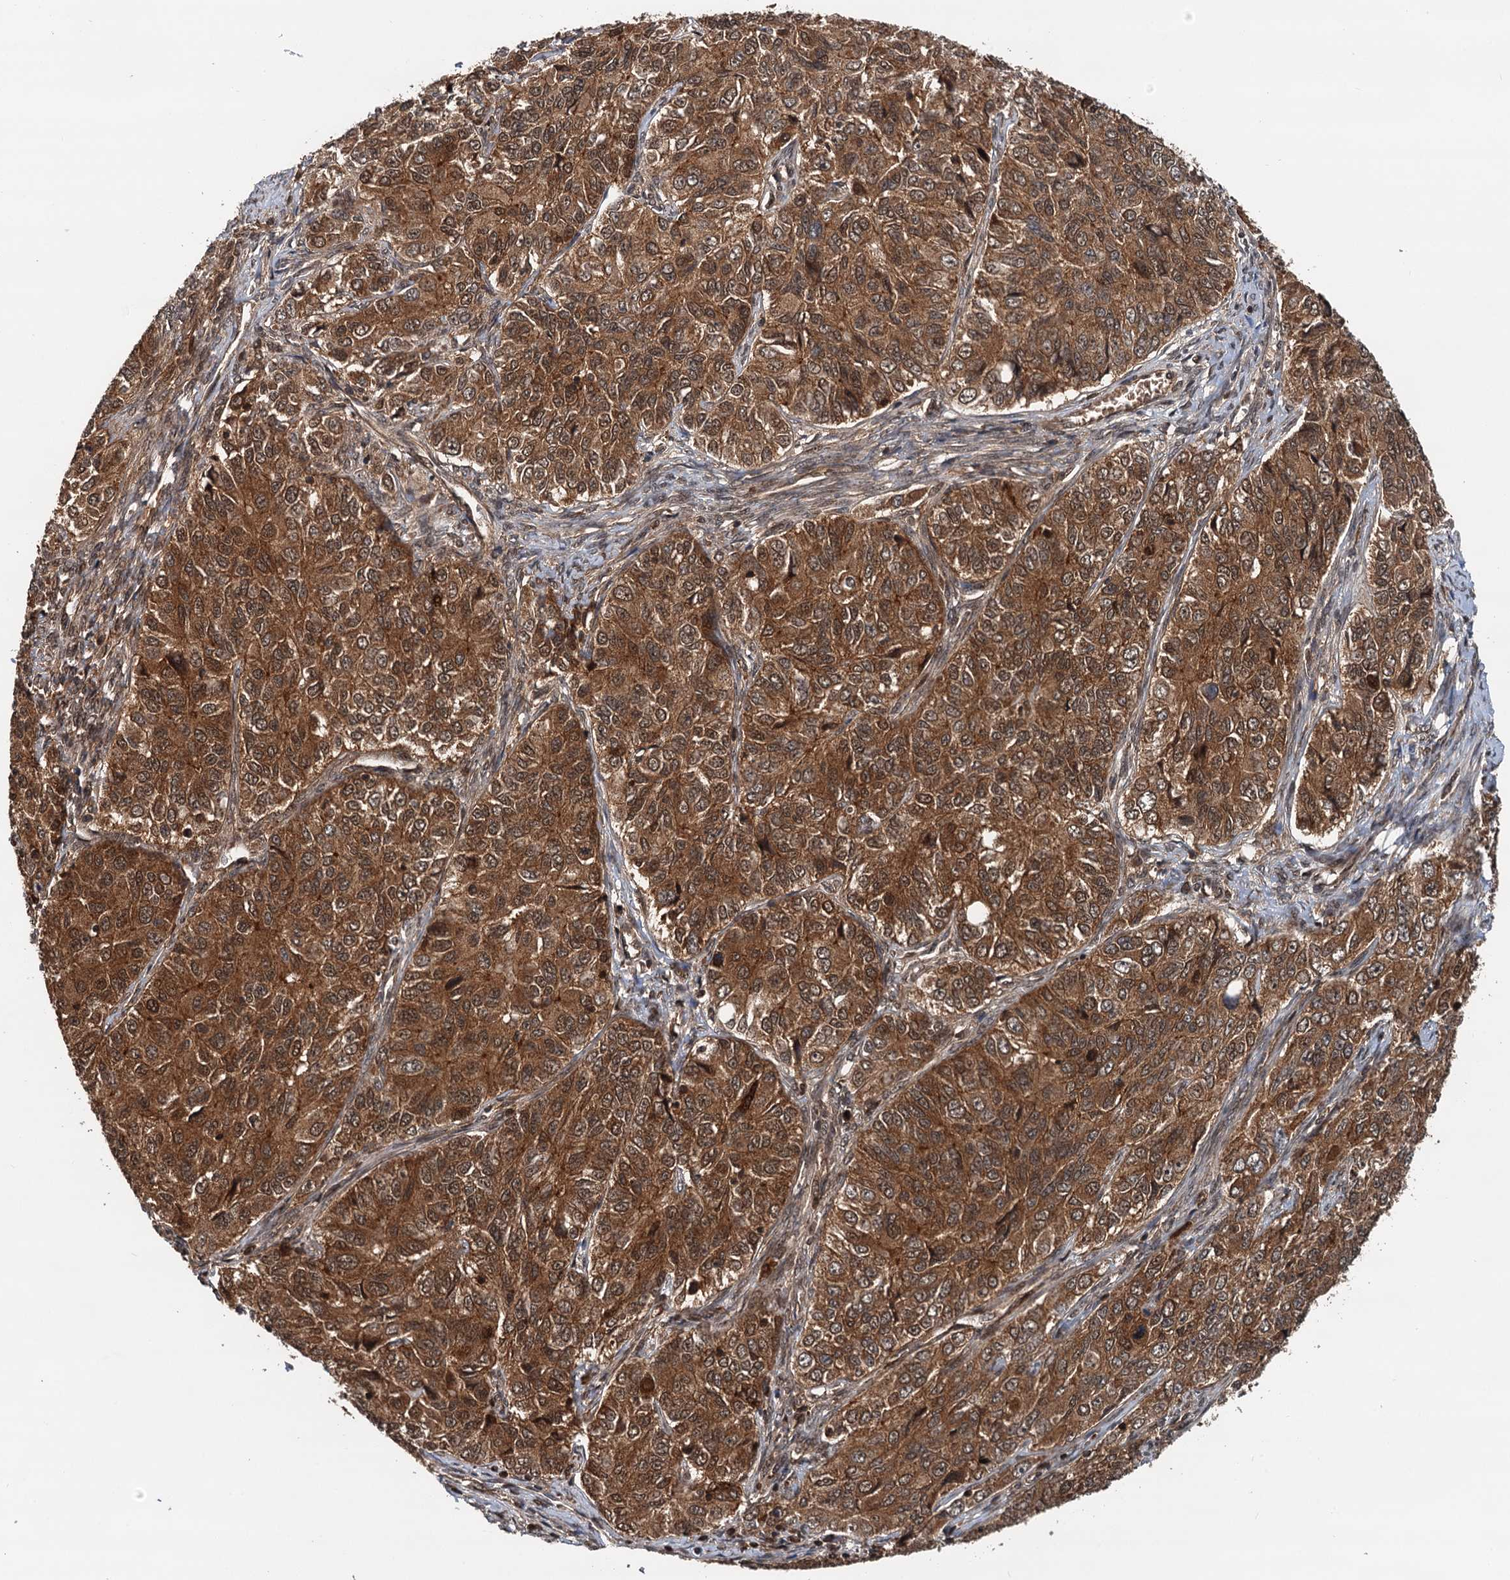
{"staining": {"intensity": "strong", "quantity": ">75%", "location": "cytoplasmic/membranous,nuclear"}, "tissue": "ovarian cancer", "cell_type": "Tumor cells", "image_type": "cancer", "snomed": [{"axis": "morphology", "description": "Carcinoma, endometroid"}, {"axis": "topography", "description": "Ovary"}], "caption": "Endometroid carcinoma (ovarian) tissue shows strong cytoplasmic/membranous and nuclear positivity in about >75% of tumor cells (DAB IHC with brightfield microscopy, high magnification).", "gene": "STUB1", "patient": {"sex": "female", "age": 51}}